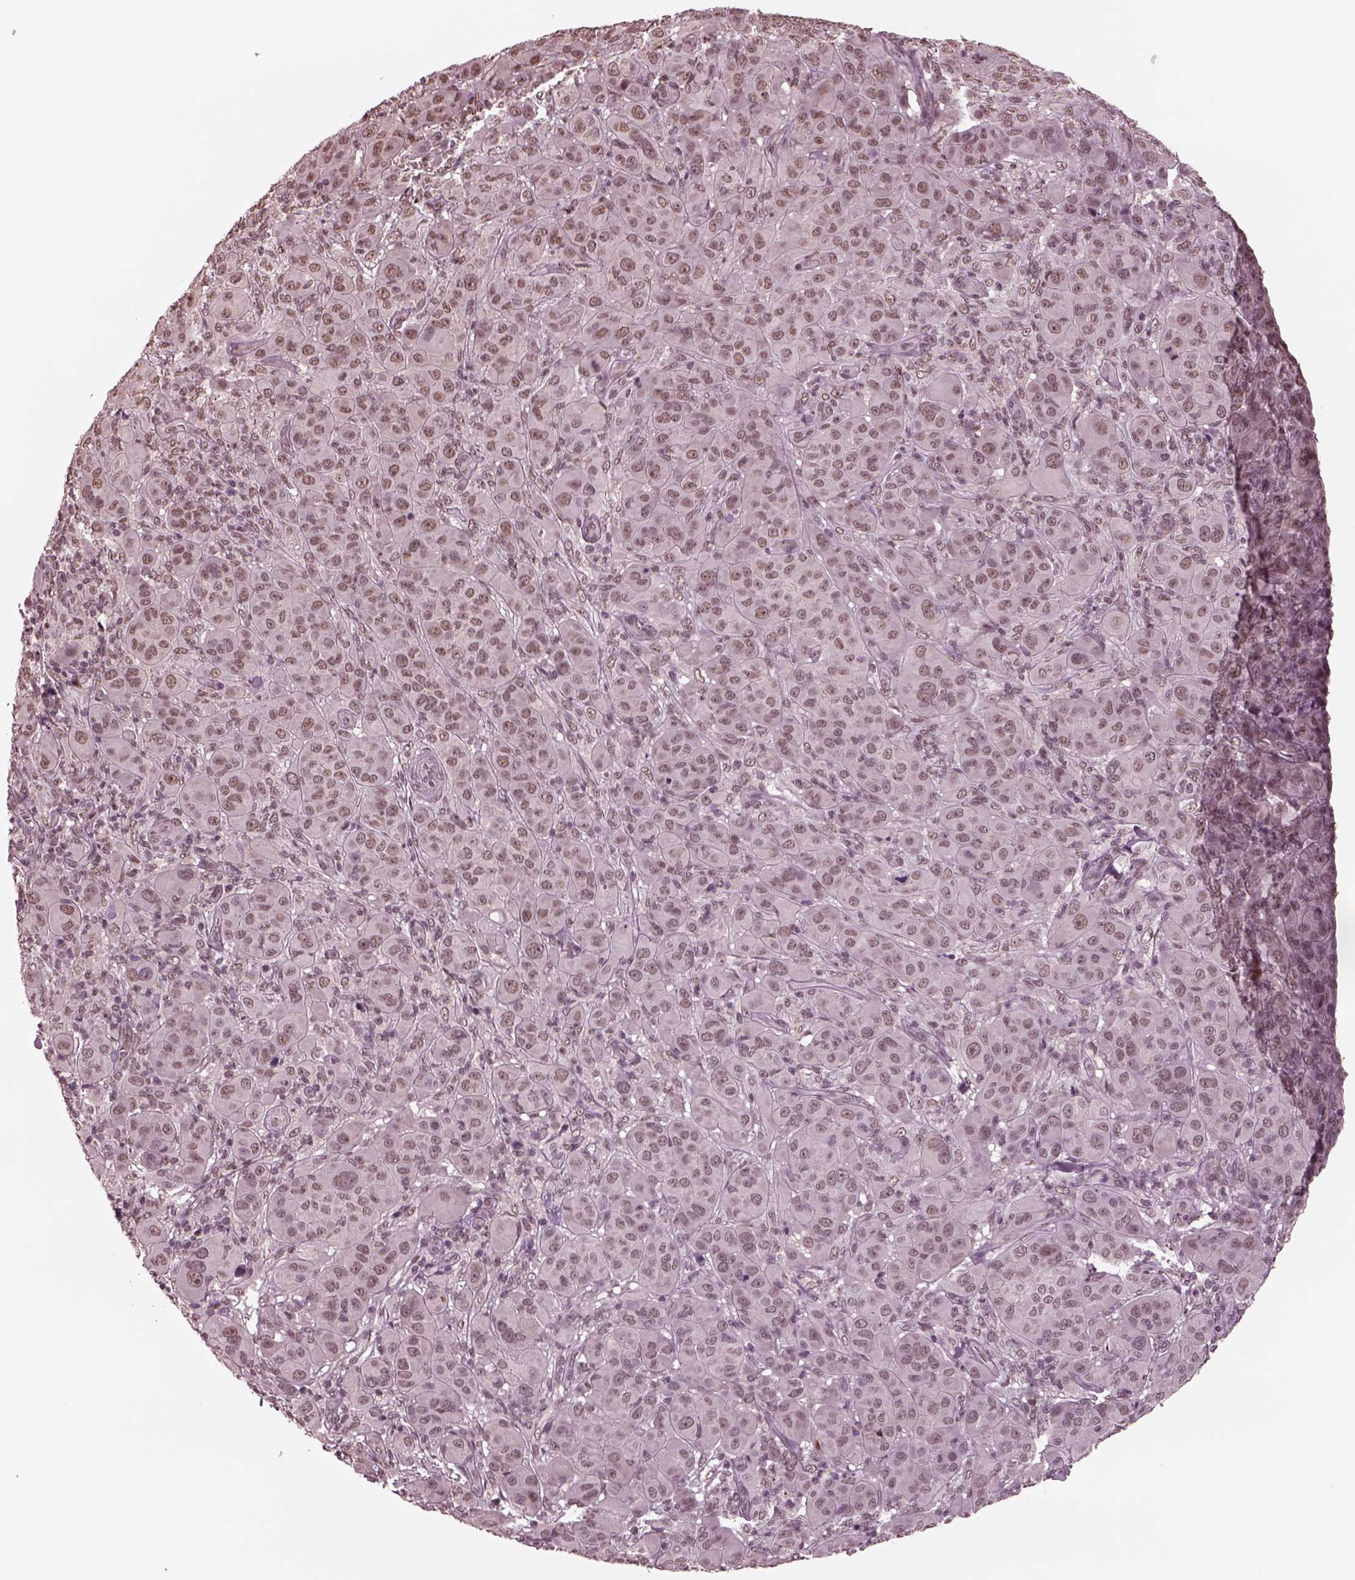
{"staining": {"intensity": "weak", "quantity": "25%-75%", "location": "nuclear"}, "tissue": "melanoma", "cell_type": "Tumor cells", "image_type": "cancer", "snomed": [{"axis": "morphology", "description": "Malignant melanoma, NOS"}, {"axis": "topography", "description": "Skin"}], "caption": "Brown immunohistochemical staining in malignant melanoma demonstrates weak nuclear staining in about 25%-75% of tumor cells.", "gene": "NAP1L5", "patient": {"sex": "female", "age": 87}}